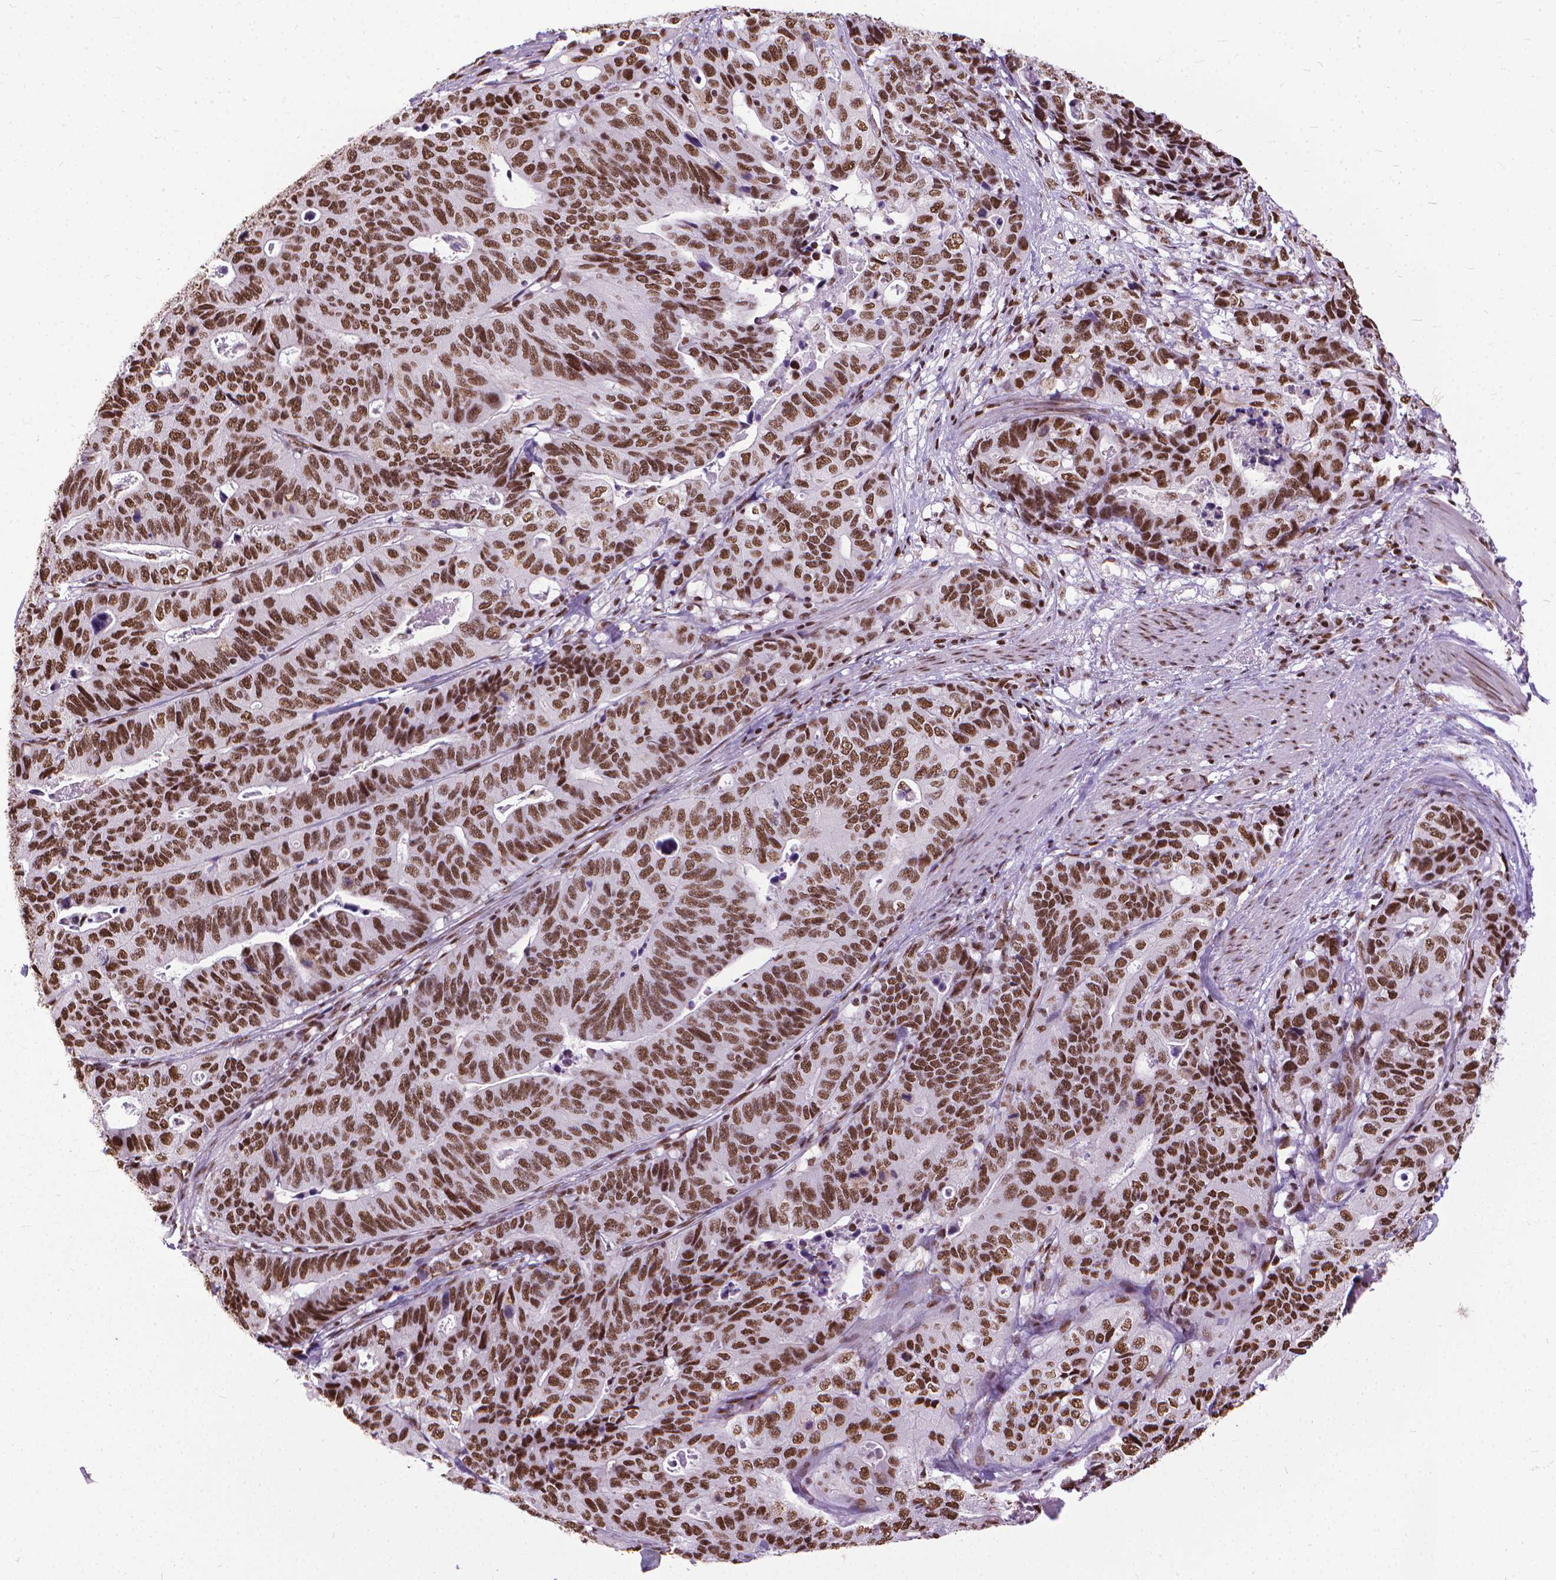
{"staining": {"intensity": "moderate", "quantity": ">75%", "location": "nuclear"}, "tissue": "stomach cancer", "cell_type": "Tumor cells", "image_type": "cancer", "snomed": [{"axis": "morphology", "description": "Adenocarcinoma, NOS"}, {"axis": "topography", "description": "Stomach, upper"}], "caption": "Protein analysis of stomach adenocarcinoma tissue demonstrates moderate nuclear positivity in approximately >75% of tumor cells.", "gene": "AKAP8", "patient": {"sex": "female", "age": 67}}